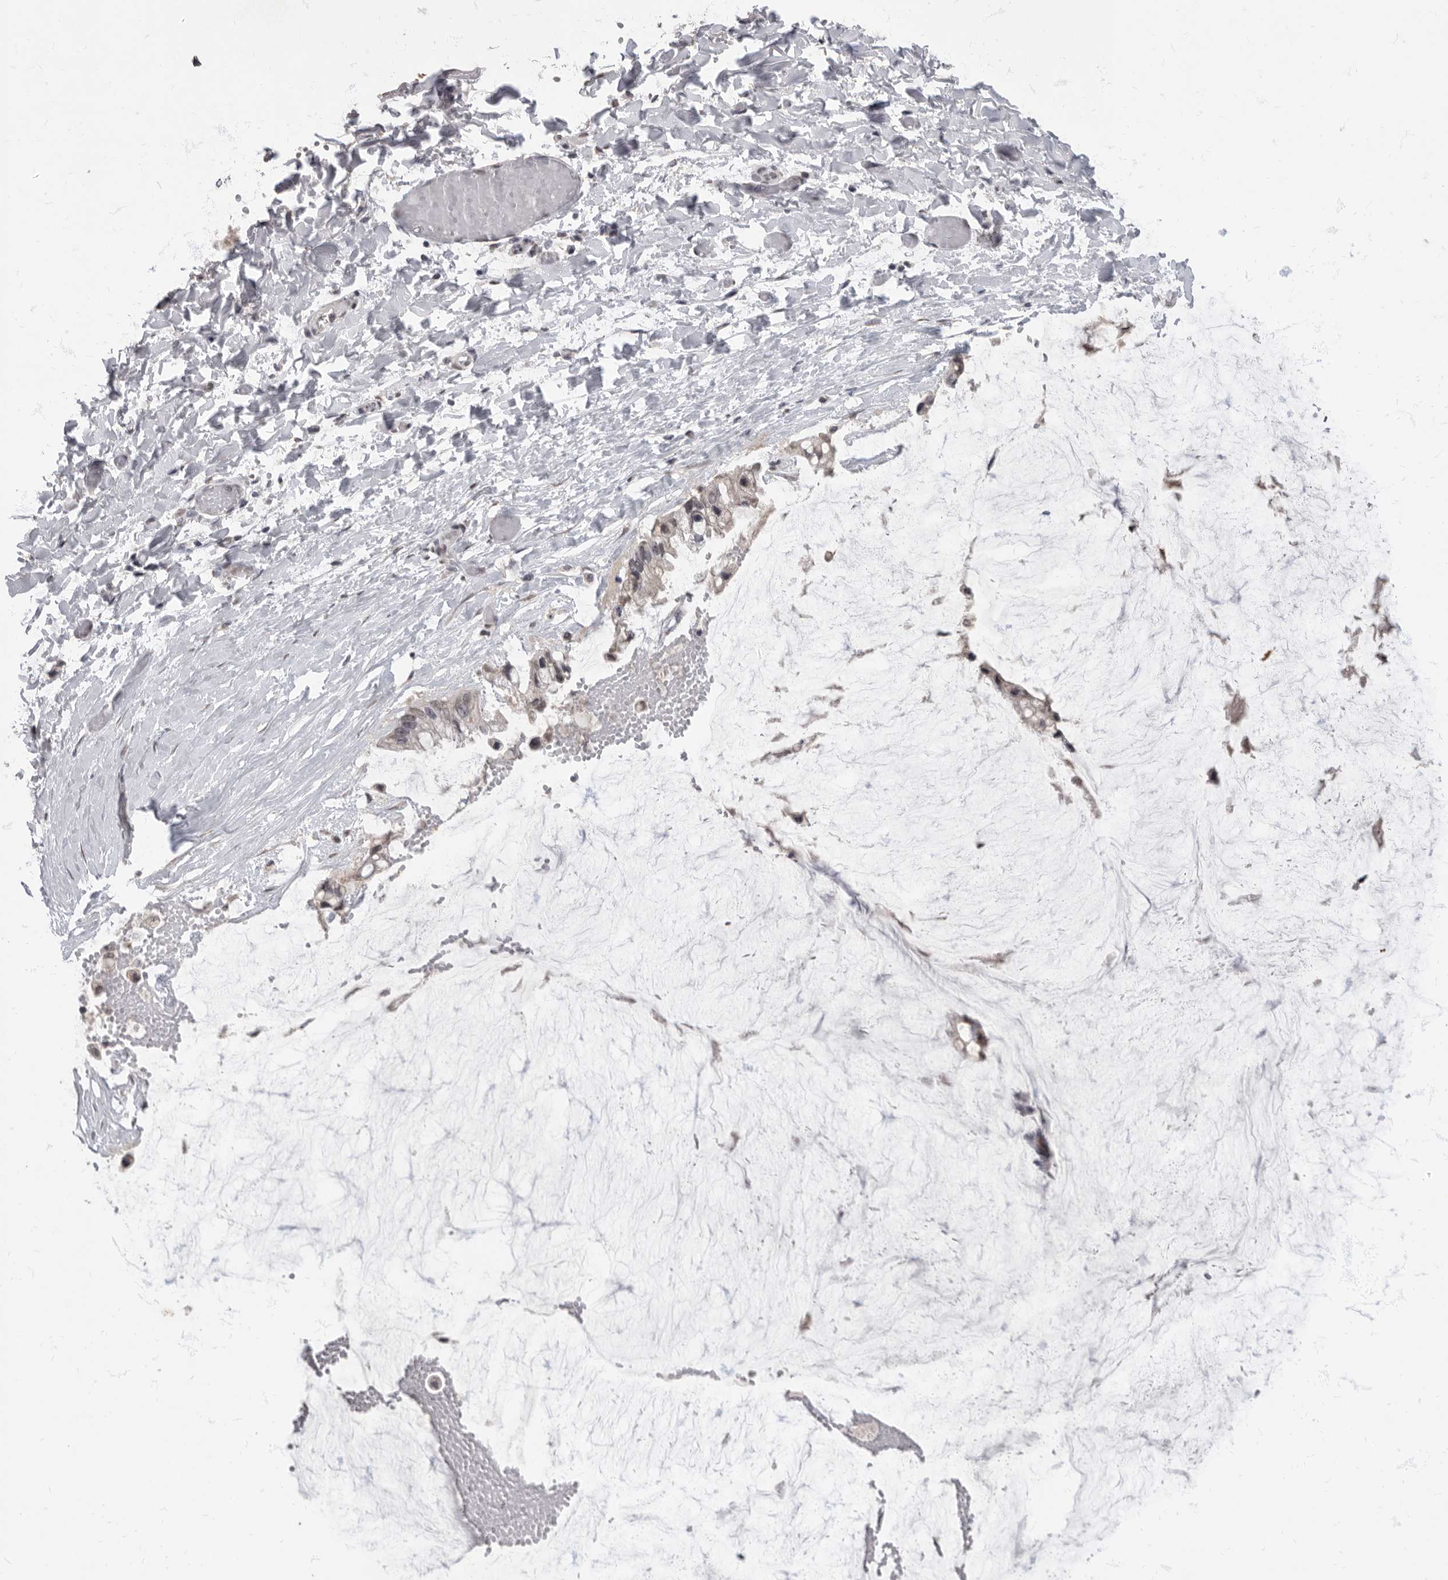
{"staining": {"intensity": "negative", "quantity": "none", "location": "none"}, "tissue": "ovarian cancer", "cell_type": "Tumor cells", "image_type": "cancer", "snomed": [{"axis": "morphology", "description": "Cystadenocarcinoma, mucinous, NOS"}, {"axis": "topography", "description": "Ovary"}], "caption": "Micrograph shows no protein positivity in tumor cells of ovarian cancer tissue.", "gene": "NBL1", "patient": {"sex": "female", "age": 39}}